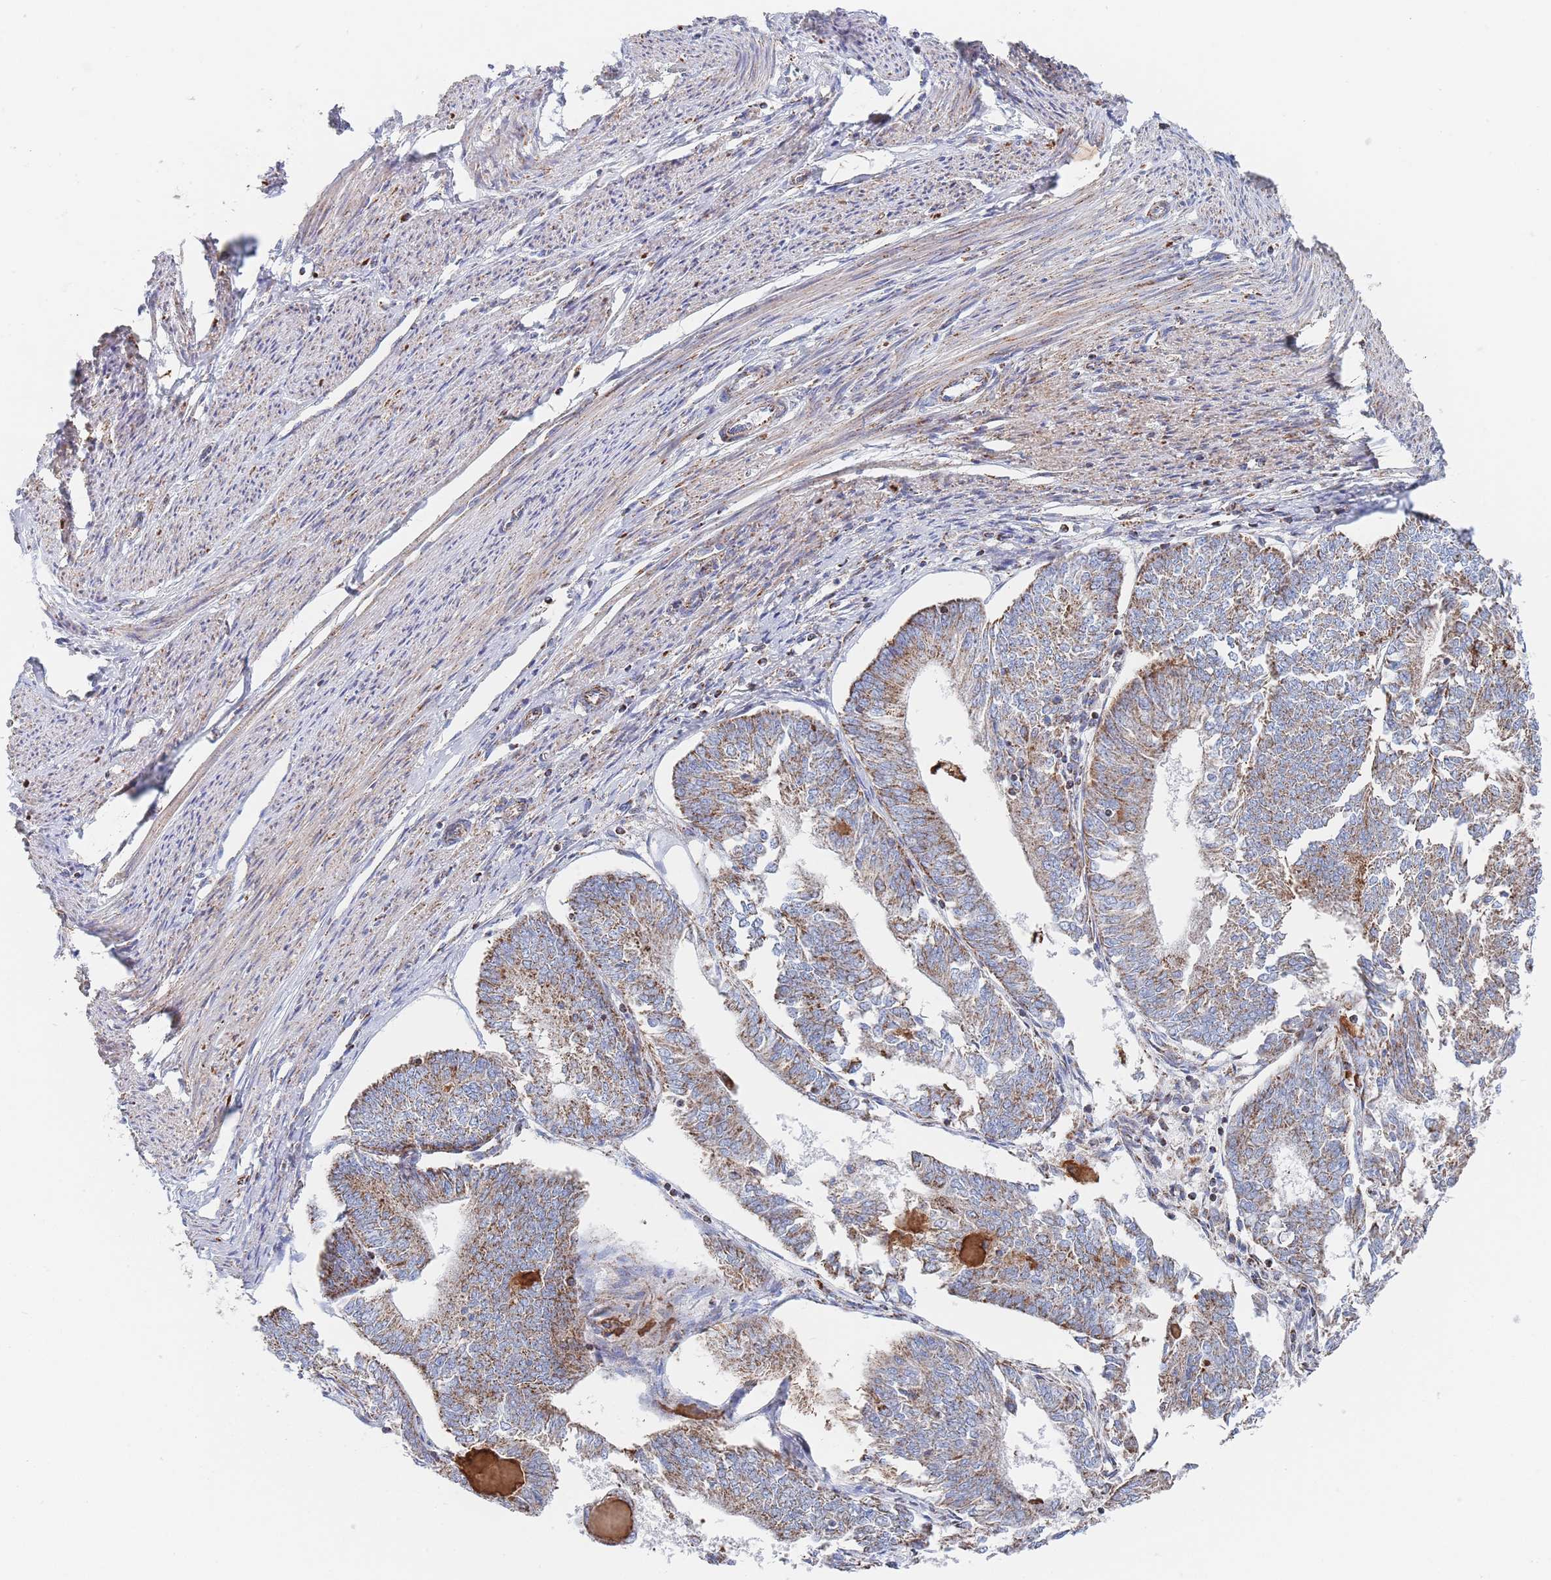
{"staining": {"intensity": "moderate", "quantity": "25%-75%", "location": "cytoplasmic/membranous"}, "tissue": "endometrial cancer", "cell_type": "Tumor cells", "image_type": "cancer", "snomed": [{"axis": "morphology", "description": "Adenocarcinoma, NOS"}, {"axis": "topography", "description": "Endometrium"}], "caption": "Tumor cells reveal moderate cytoplasmic/membranous positivity in approximately 25%-75% of cells in endometrial cancer (adenocarcinoma).", "gene": "IKZF4", "patient": {"sex": "female", "age": 58}}